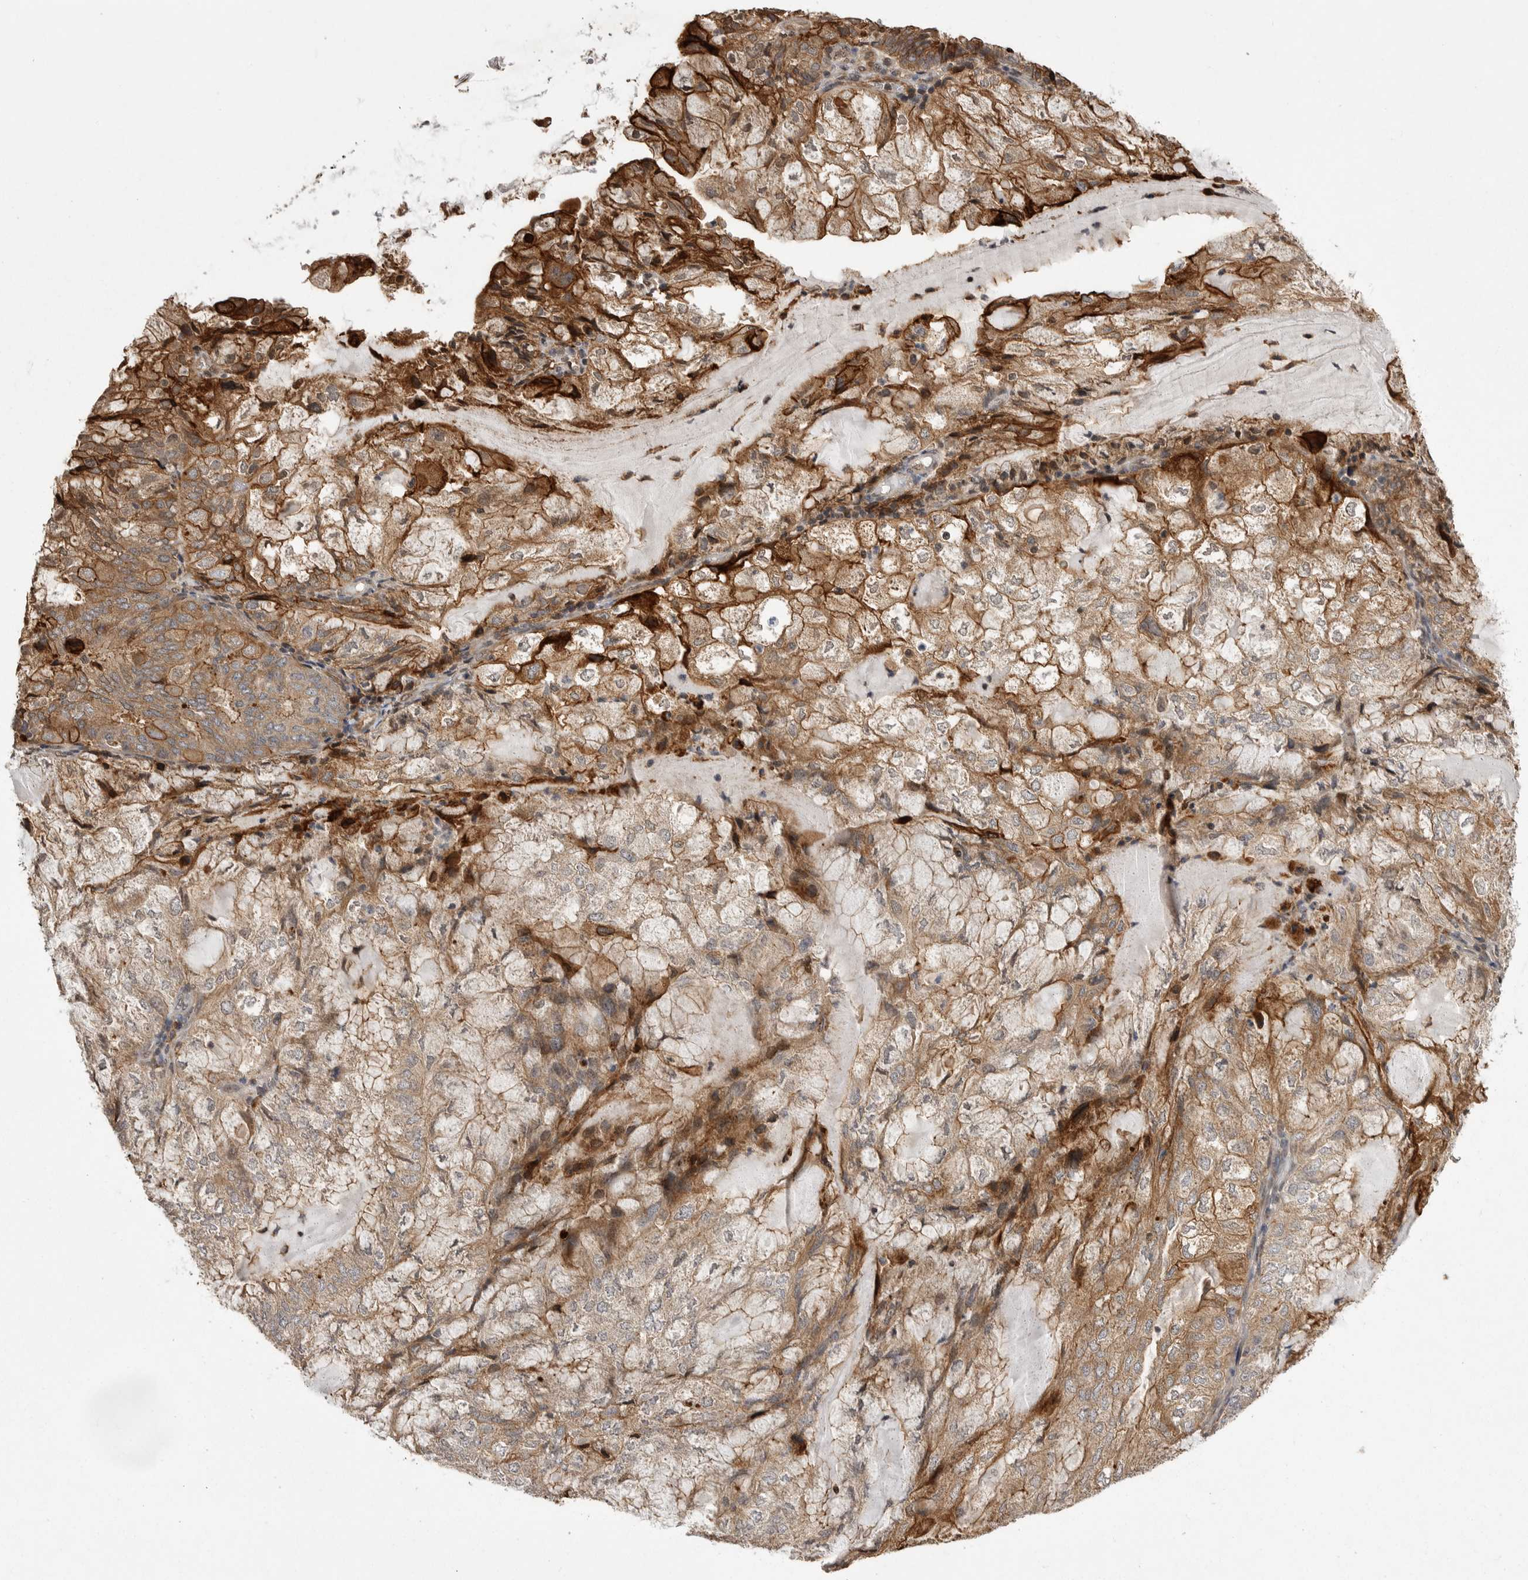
{"staining": {"intensity": "moderate", "quantity": ">75%", "location": "cytoplasmic/membranous"}, "tissue": "endometrial cancer", "cell_type": "Tumor cells", "image_type": "cancer", "snomed": [{"axis": "morphology", "description": "Adenocarcinoma, NOS"}, {"axis": "topography", "description": "Endometrium"}], "caption": "Moderate cytoplasmic/membranous staining is appreciated in approximately >75% of tumor cells in endometrial cancer (adenocarcinoma).", "gene": "NECTIN1", "patient": {"sex": "female", "age": 81}}